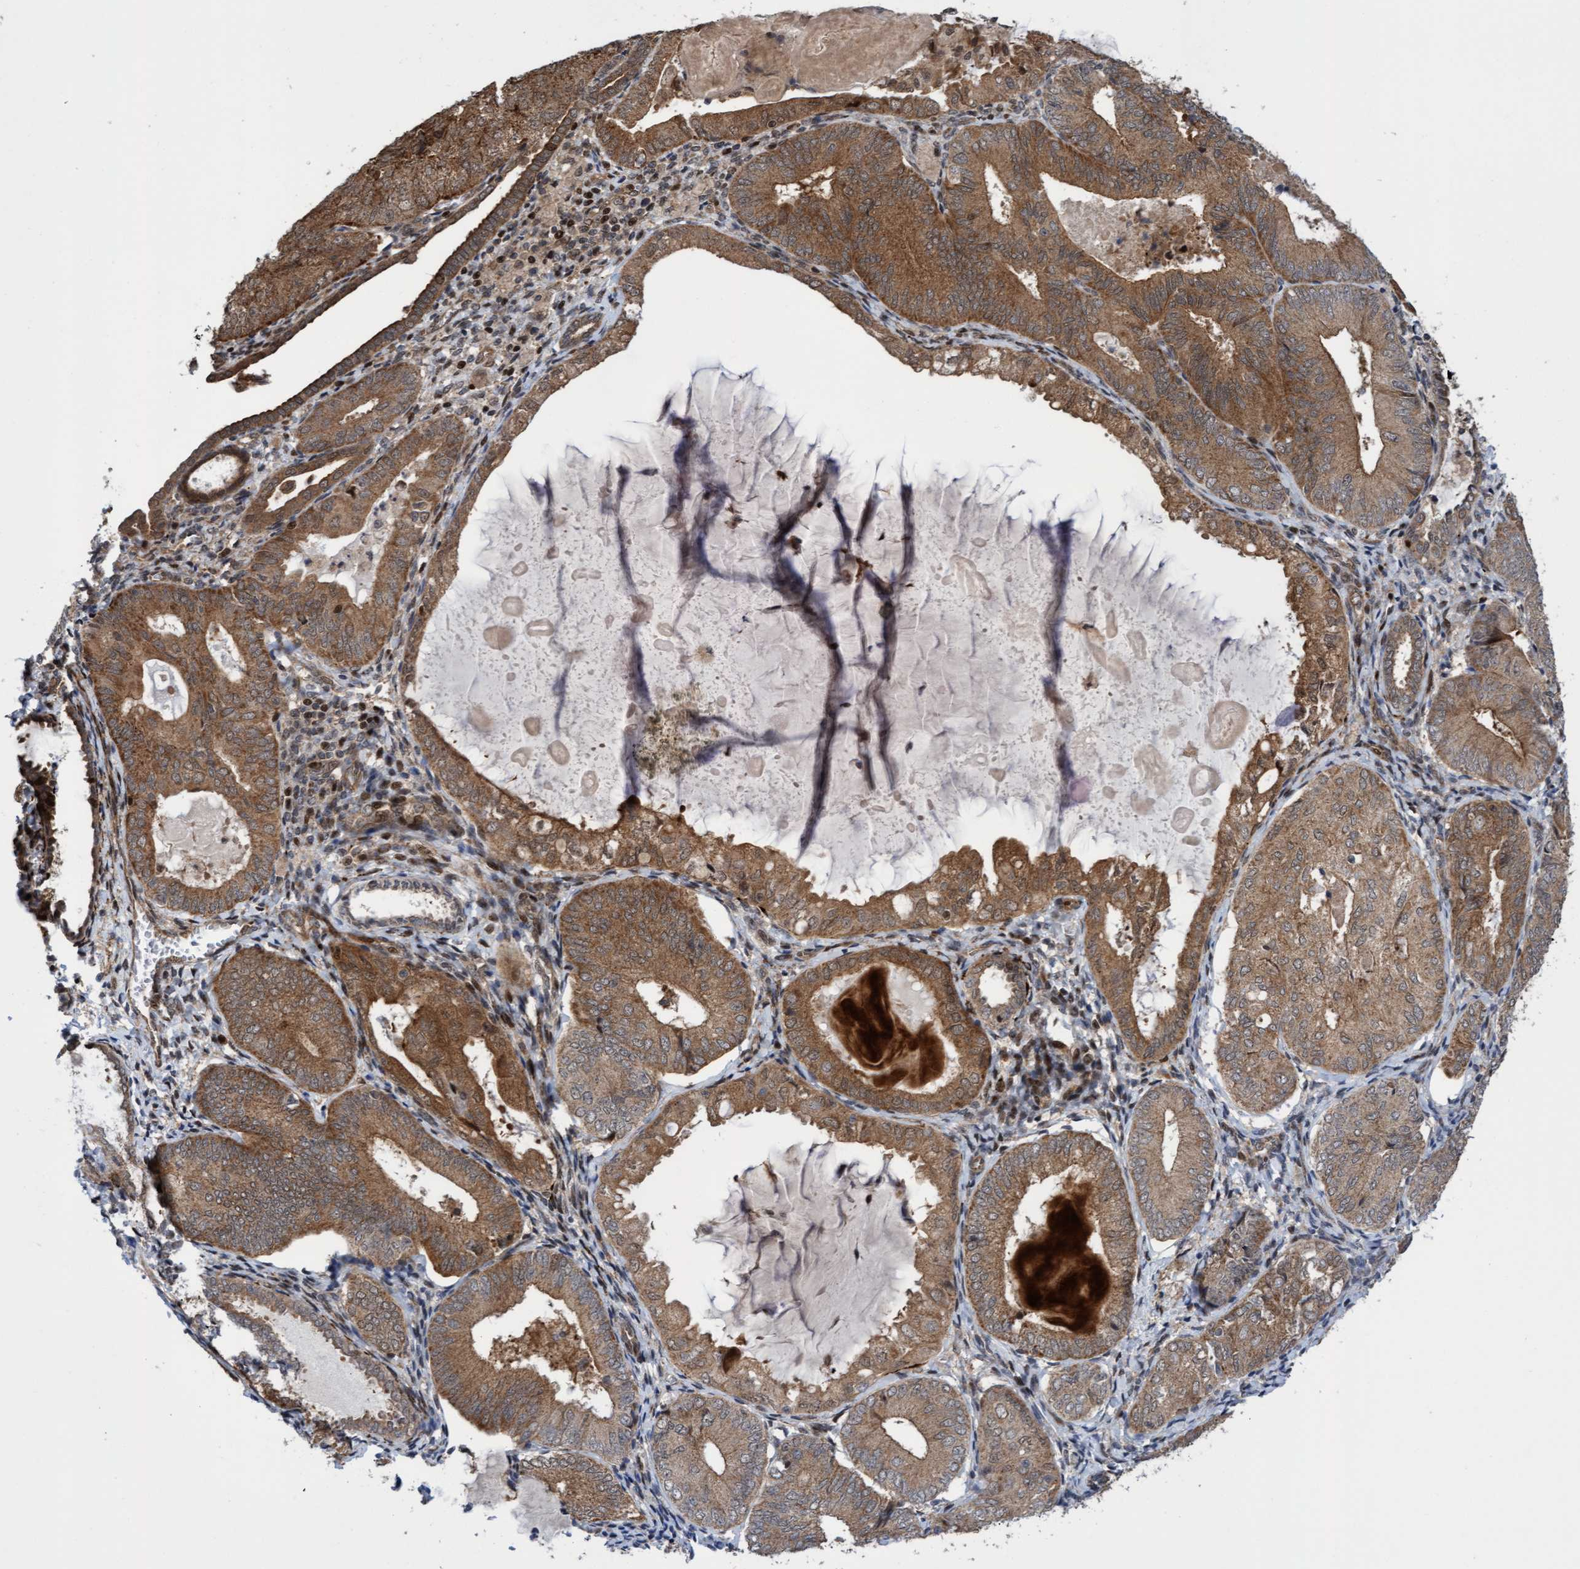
{"staining": {"intensity": "moderate", "quantity": ">75%", "location": "cytoplasmic/membranous"}, "tissue": "endometrial cancer", "cell_type": "Tumor cells", "image_type": "cancer", "snomed": [{"axis": "morphology", "description": "Adenocarcinoma, NOS"}, {"axis": "topography", "description": "Endometrium"}], "caption": "Immunohistochemical staining of adenocarcinoma (endometrial) demonstrates medium levels of moderate cytoplasmic/membranous staining in approximately >75% of tumor cells.", "gene": "ITFG1", "patient": {"sex": "female", "age": 81}}